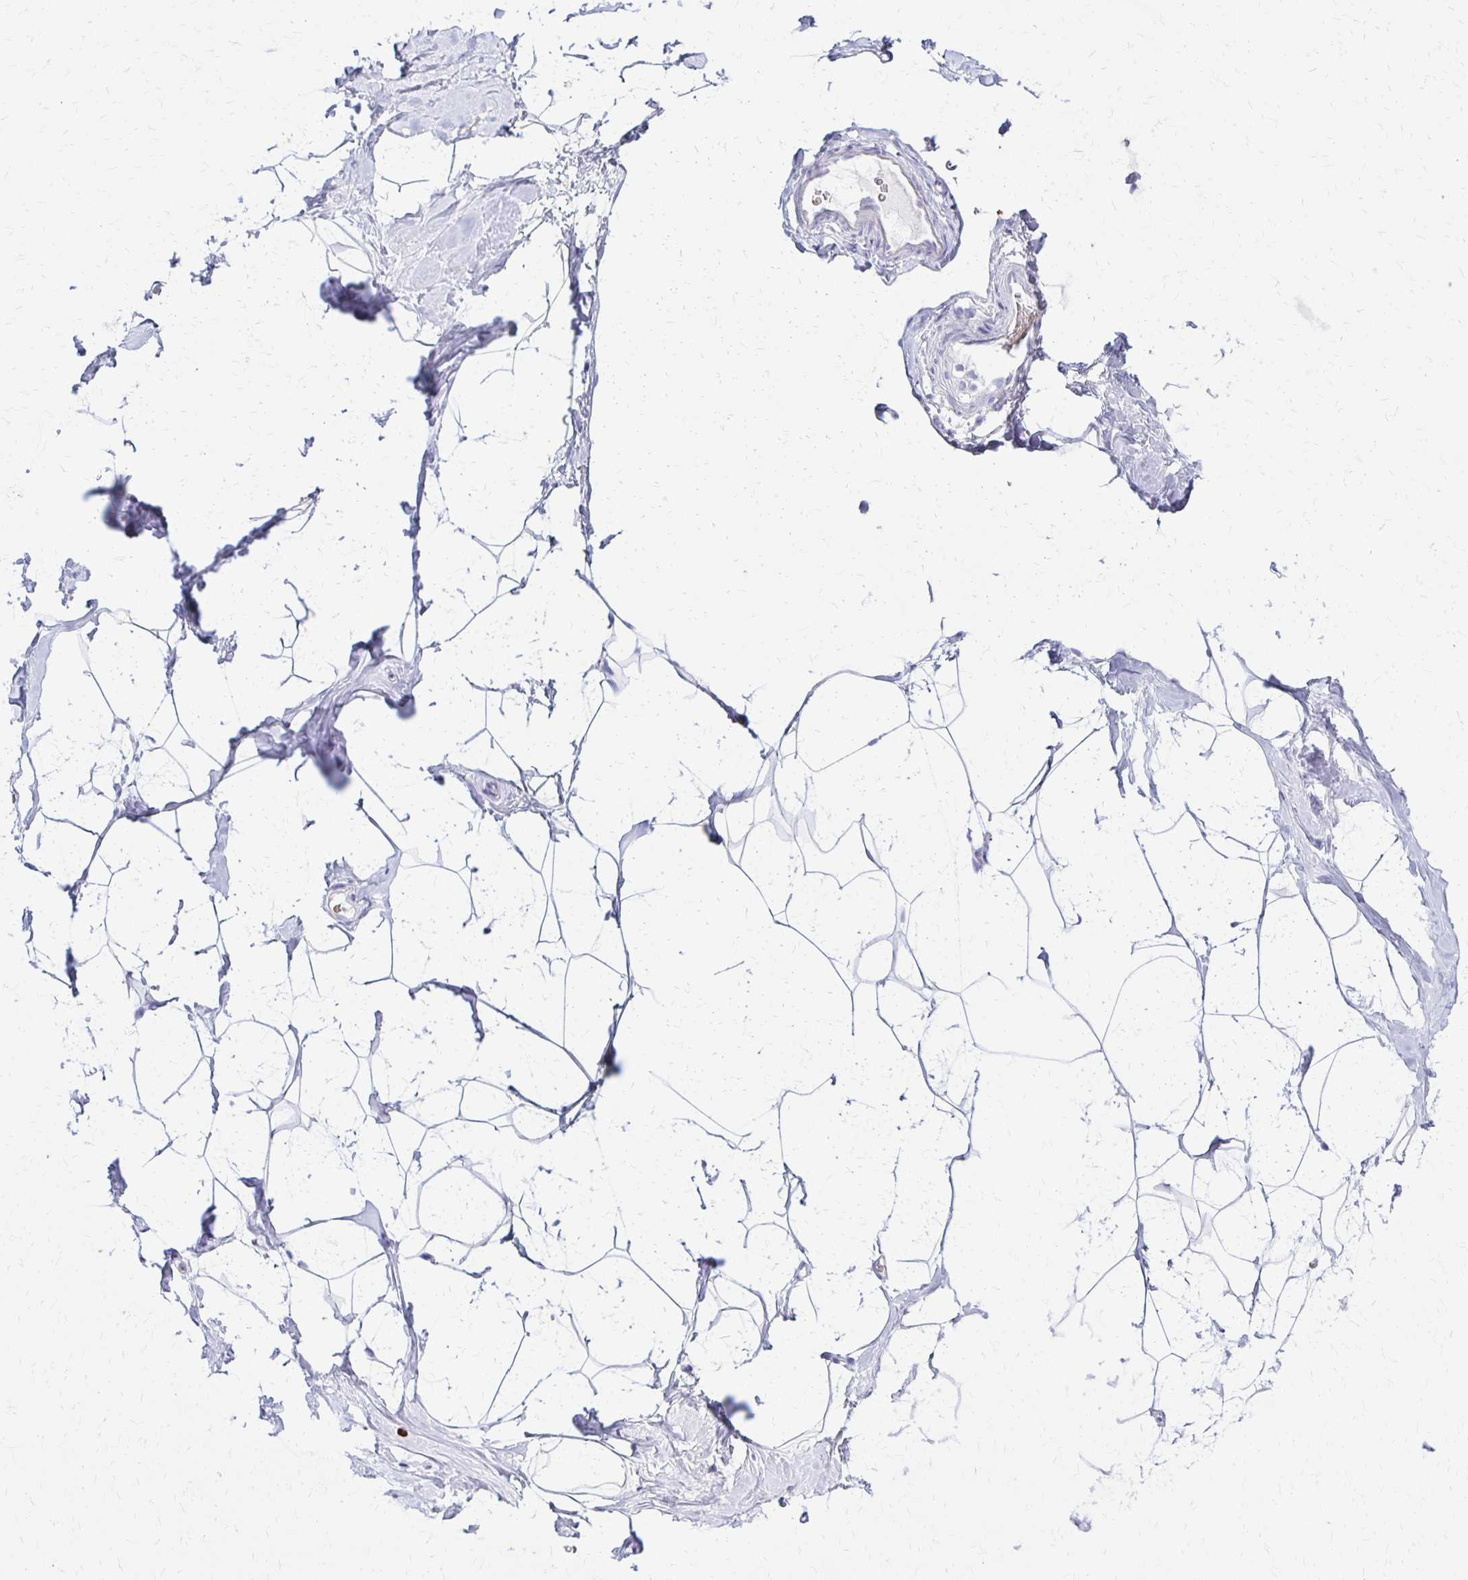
{"staining": {"intensity": "negative", "quantity": "none", "location": "none"}, "tissue": "breast", "cell_type": "Adipocytes", "image_type": "normal", "snomed": [{"axis": "morphology", "description": "Normal tissue, NOS"}, {"axis": "topography", "description": "Breast"}], "caption": "High power microscopy micrograph of an IHC photomicrograph of benign breast, revealing no significant staining in adipocytes. (Brightfield microscopy of DAB IHC at high magnification).", "gene": "FNTB", "patient": {"sex": "female", "age": 32}}